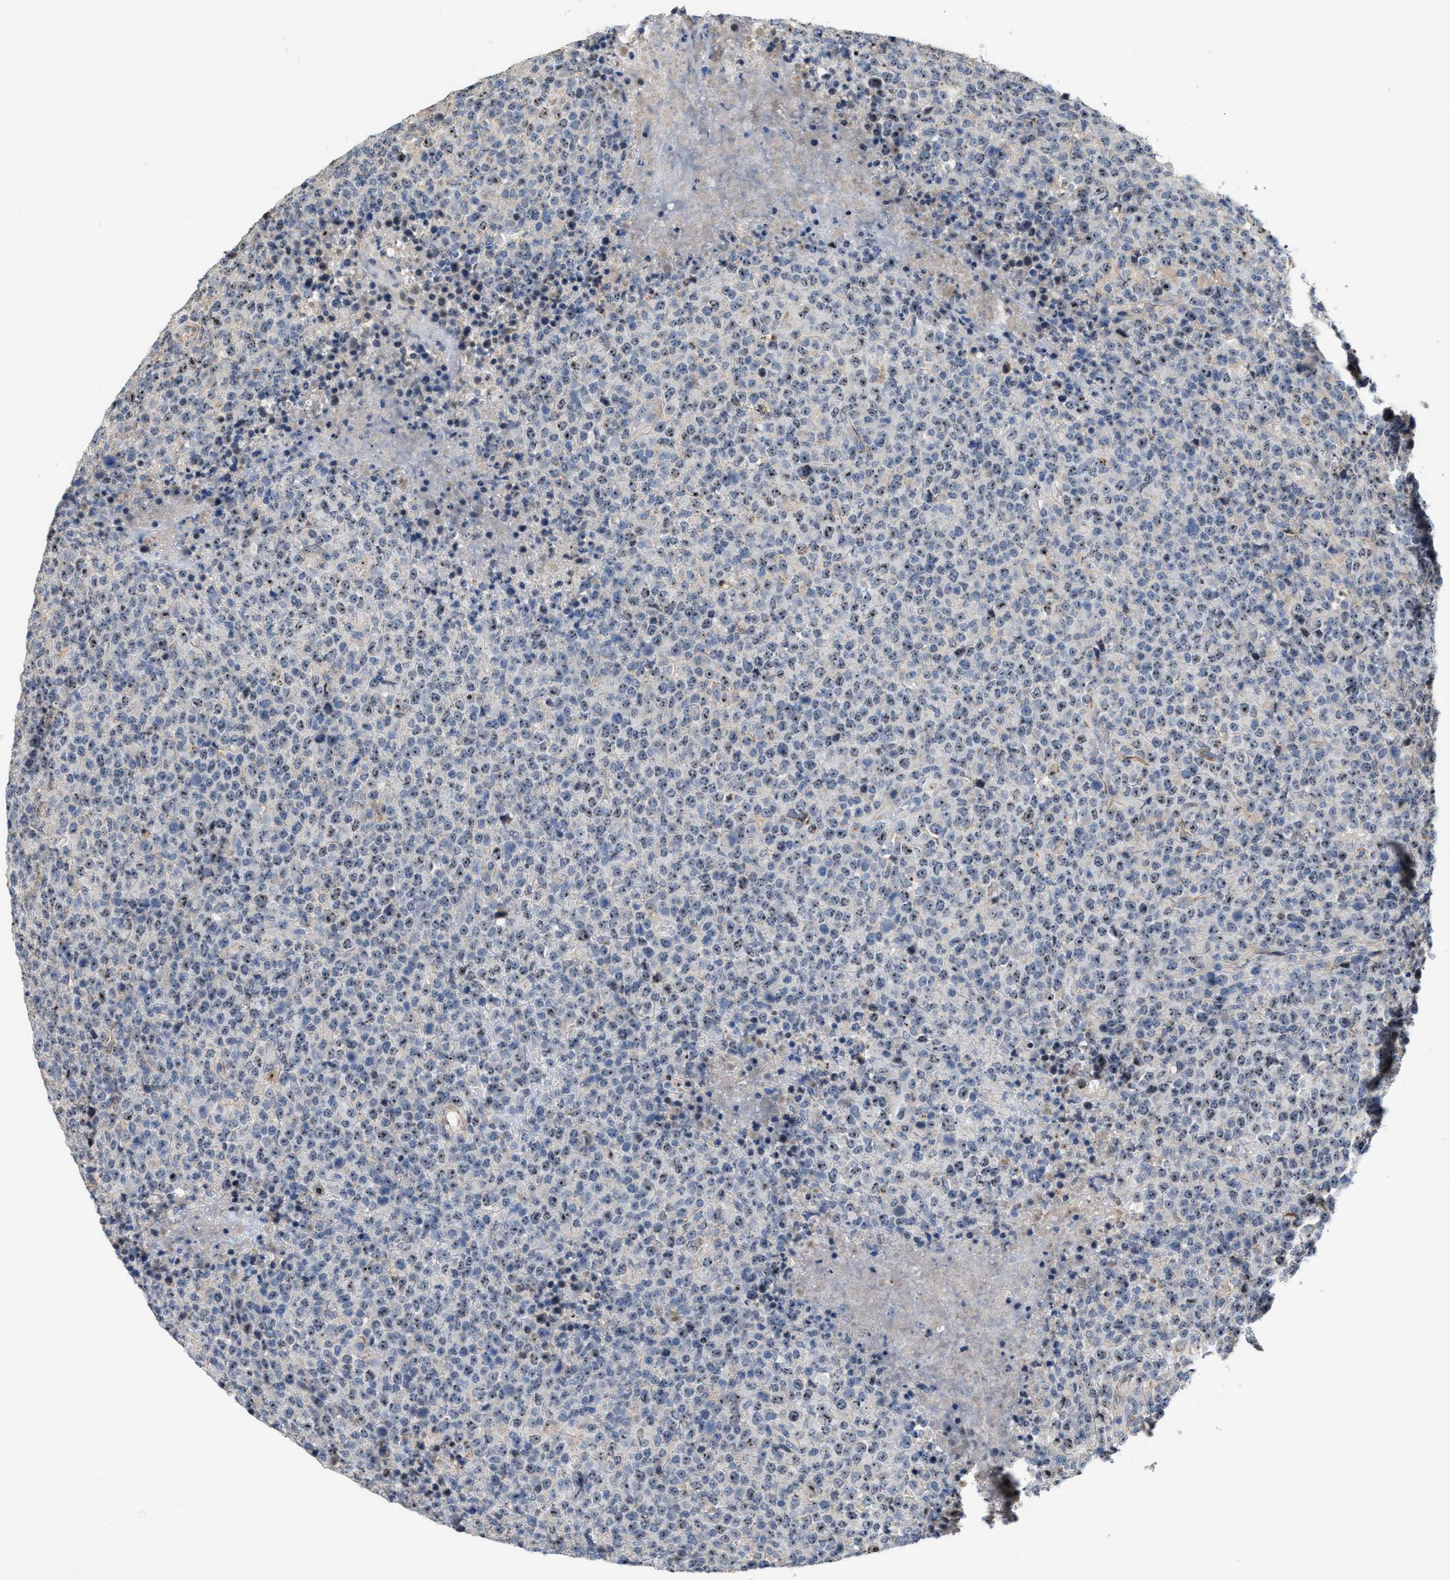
{"staining": {"intensity": "weak", "quantity": ">75%", "location": "nuclear"}, "tissue": "lymphoma", "cell_type": "Tumor cells", "image_type": "cancer", "snomed": [{"axis": "morphology", "description": "Malignant lymphoma, non-Hodgkin's type, High grade"}, {"axis": "topography", "description": "Lymph node"}], "caption": "Malignant lymphoma, non-Hodgkin's type (high-grade) was stained to show a protein in brown. There is low levels of weak nuclear positivity in approximately >75% of tumor cells.", "gene": "ZNF783", "patient": {"sex": "male", "age": 13}}